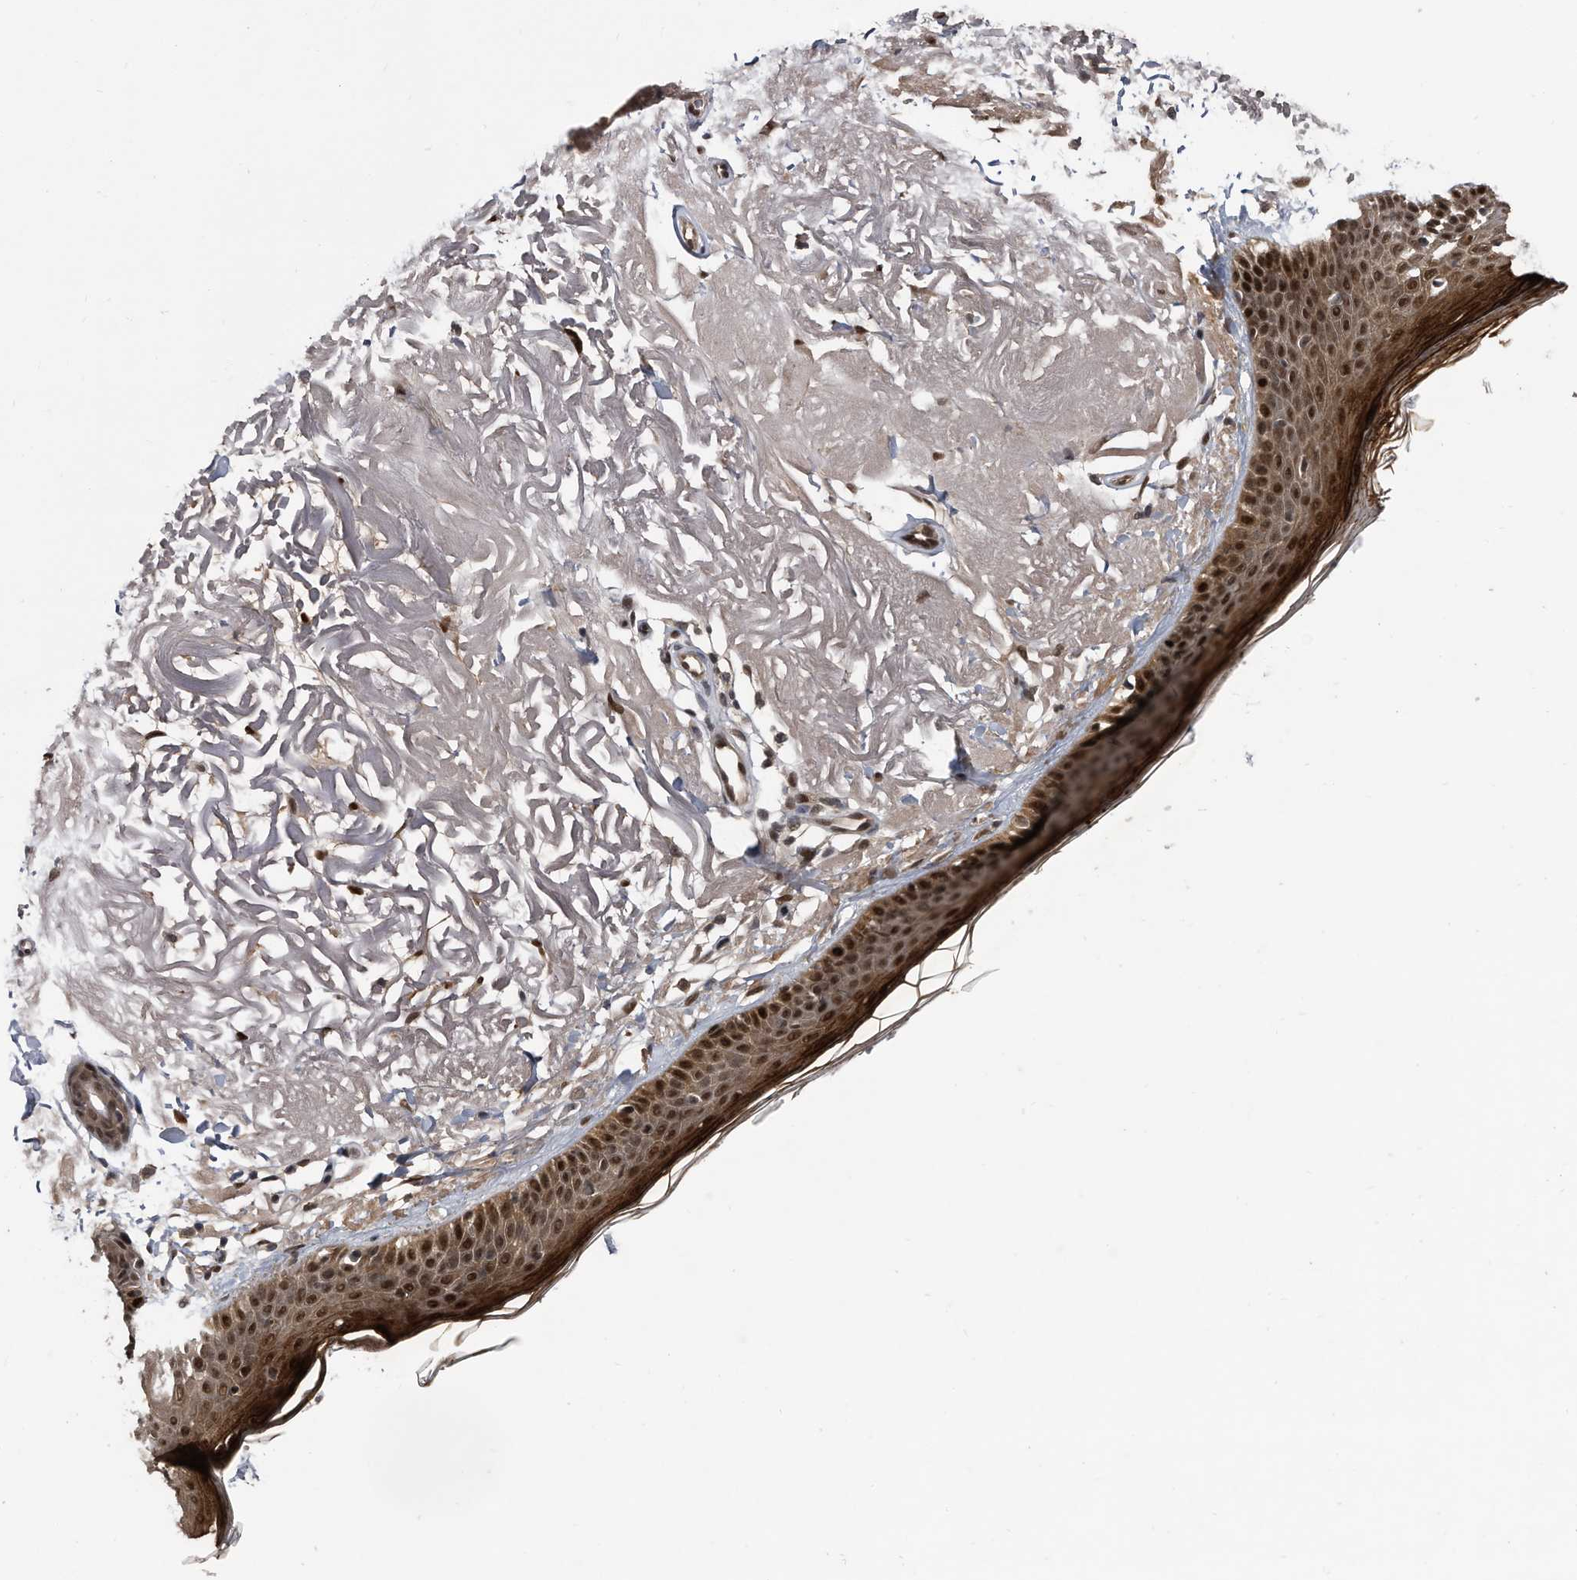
{"staining": {"intensity": "strong", "quantity": ">75%", "location": "nuclear"}, "tissue": "skin", "cell_type": "Fibroblasts", "image_type": "normal", "snomed": [{"axis": "morphology", "description": "Normal tissue, NOS"}, {"axis": "topography", "description": "Skin"}, {"axis": "topography", "description": "Skeletal muscle"}], "caption": "Immunohistochemical staining of normal human skin exhibits strong nuclear protein staining in about >75% of fibroblasts. Ihc stains the protein in brown and the nuclei are stained blue.", "gene": "RAD23B", "patient": {"sex": "male", "age": 83}}